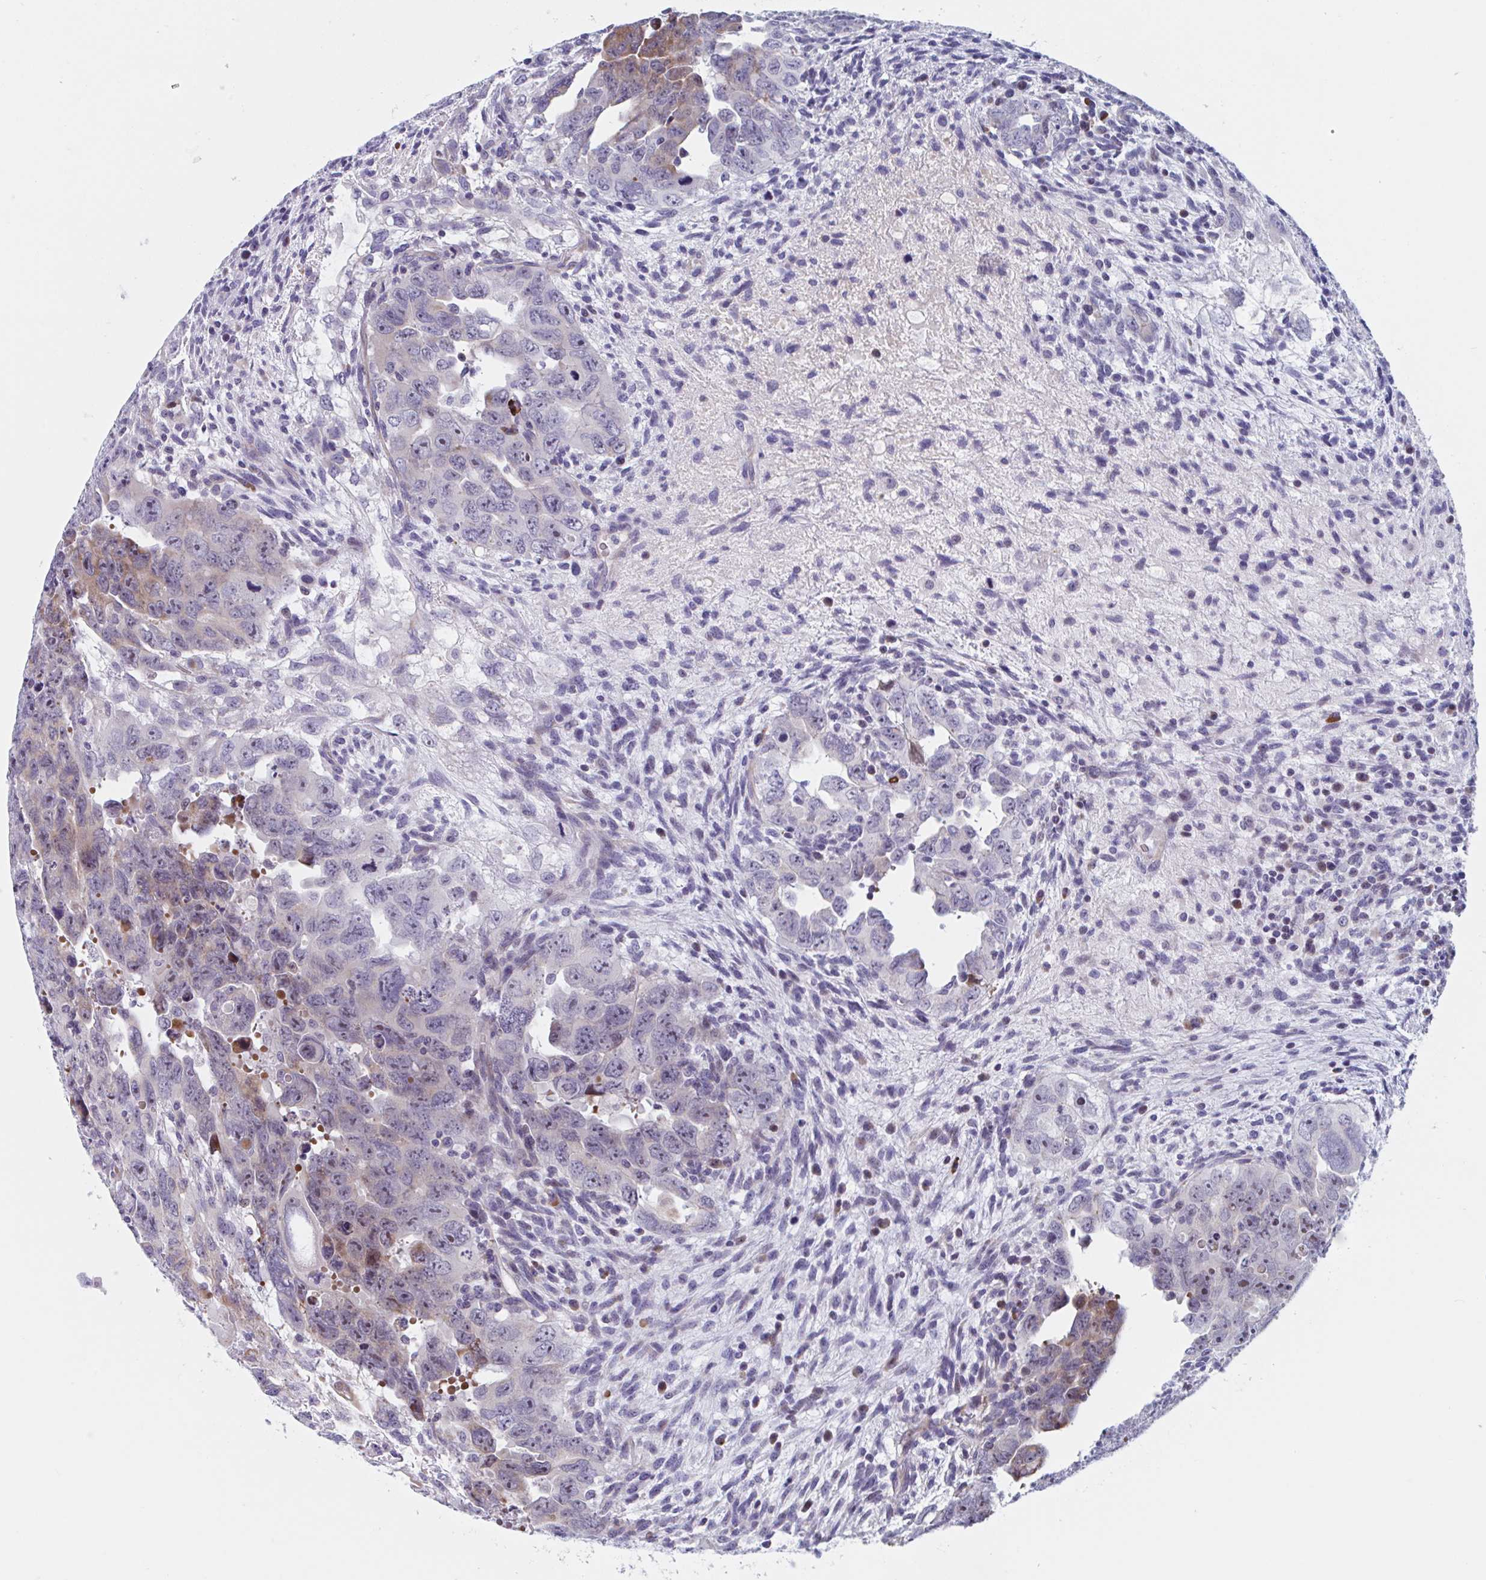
{"staining": {"intensity": "weak", "quantity": "<25%", "location": "cytoplasmic/membranous"}, "tissue": "testis cancer", "cell_type": "Tumor cells", "image_type": "cancer", "snomed": [{"axis": "morphology", "description": "Carcinoma, Embryonal, NOS"}, {"axis": "topography", "description": "Testis"}], "caption": "DAB immunohistochemical staining of embryonal carcinoma (testis) reveals no significant positivity in tumor cells.", "gene": "DUXA", "patient": {"sex": "male", "age": 24}}